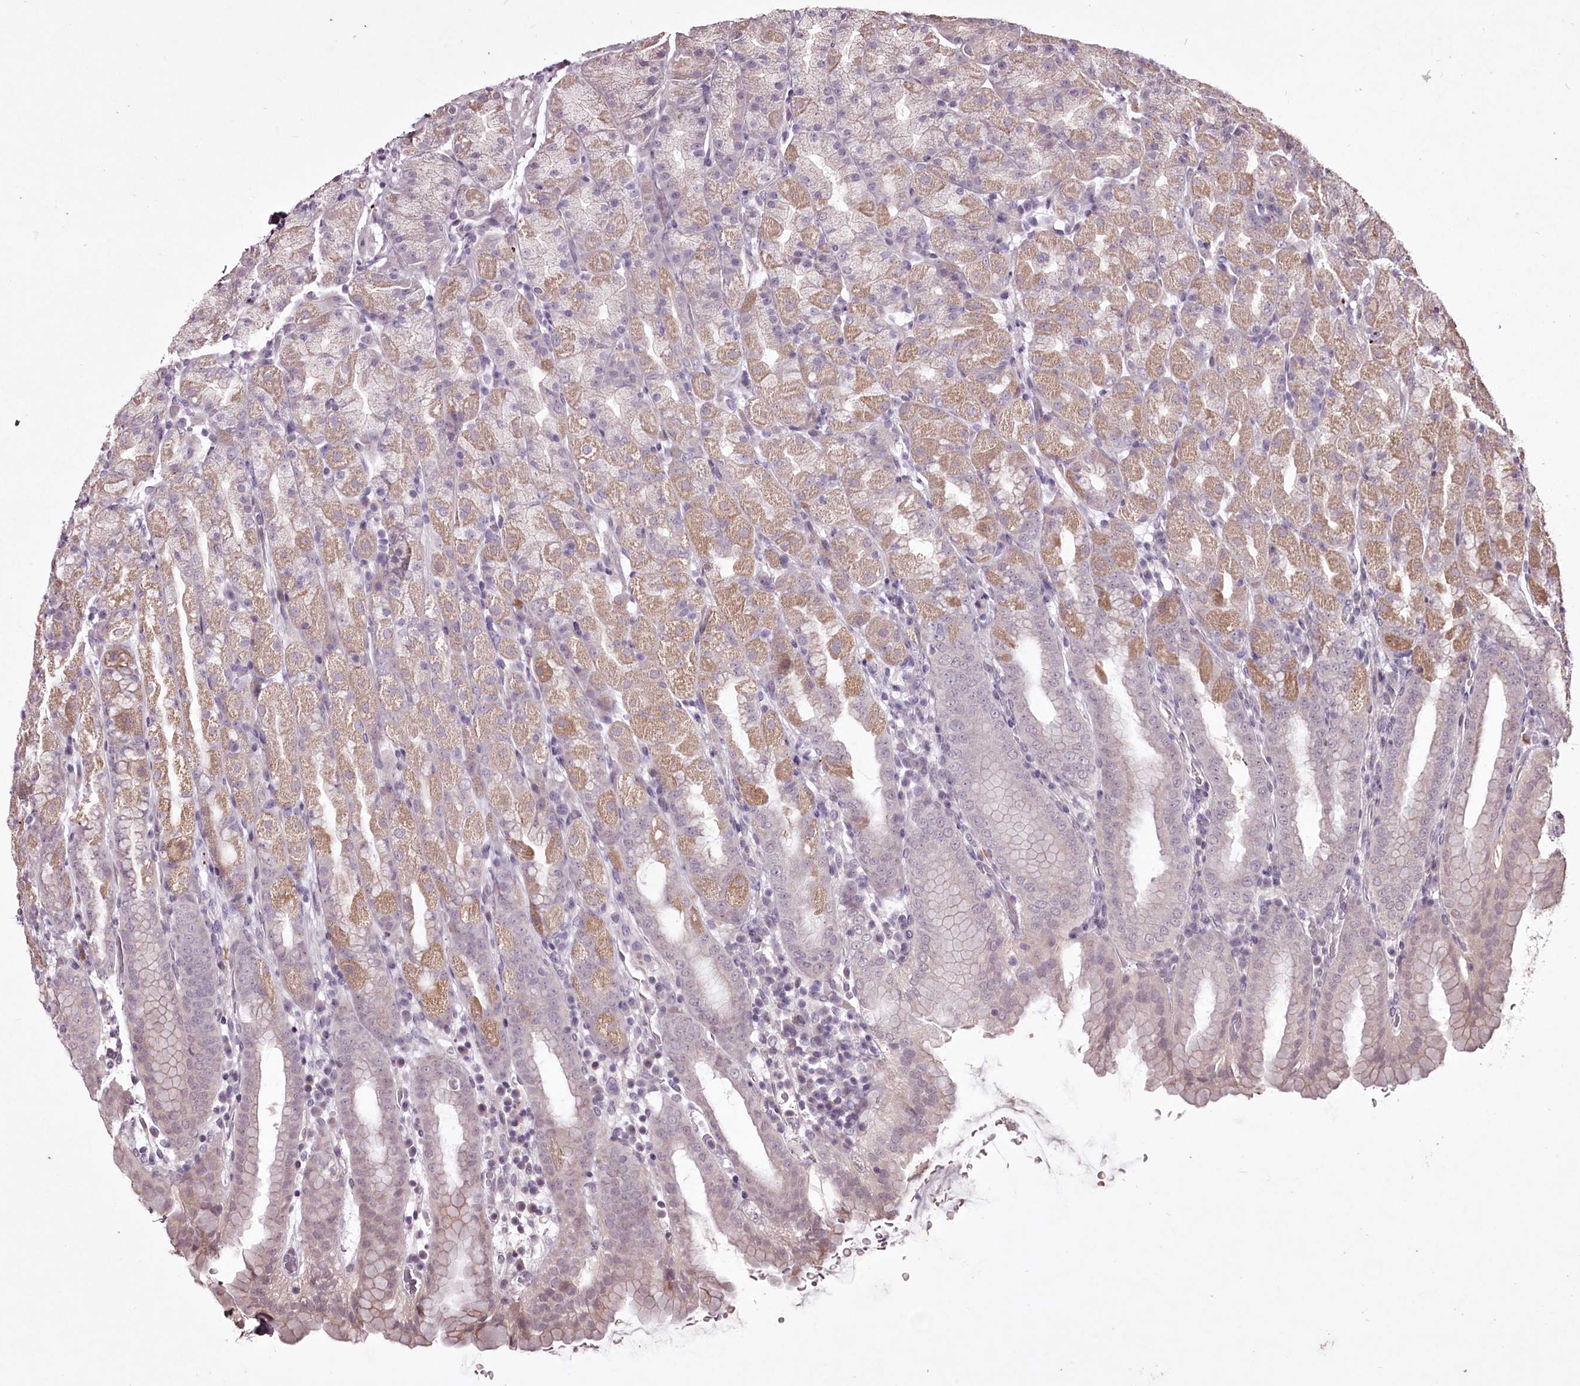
{"staining": {"intensity": "weak", "quantity": "25%-75%", "location": "cytoplasmic/membranous"}, "tissue": "stomach", "cell_type": "Glandular cells", "image_type": "normal", "snomed": [{"axis": "morphology", "description": "Normal tissue, NOS"}, {"axis": "topography", "description": "Stomach, upper"}], "caption": "A micrograph of stomach stained for a protein displays weak cytoplasmic/membranous brown staining in glandular cells.", "gene": "ADRA1D", "patient": {"sex": "male", "age": 68}}